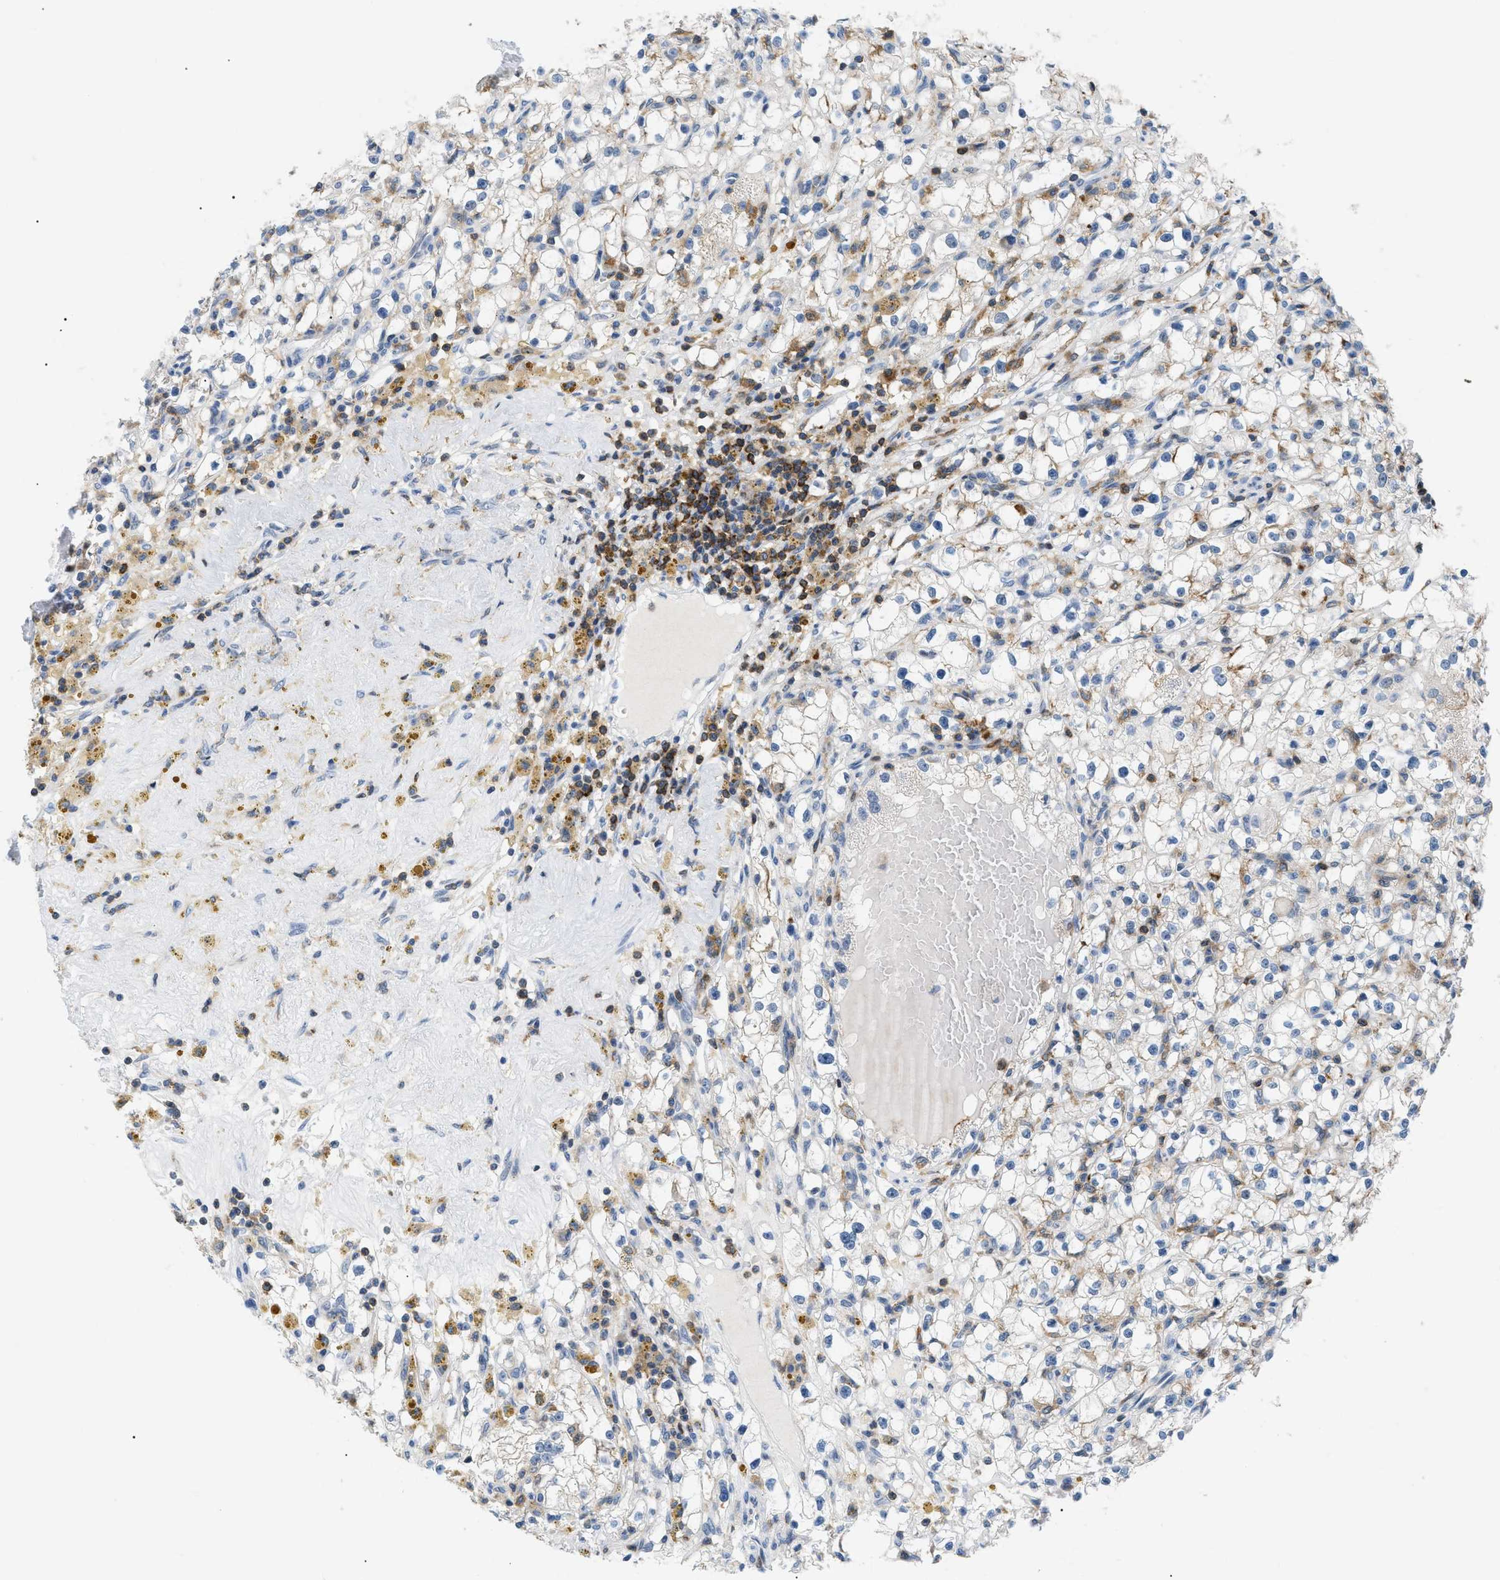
{"staining": {"intensity": "moderate", "quantity": "<25%", "location": "cytoplasmic/membranous"}, "tissue": "renal cancer", "cell_type": "Tumor cells", "image_type": "cancer", "snomed": [{"axis": "morphology", "description": "Adenocarcinoma, NOS"}, {"axis": "topography", "description": "Kidney"}], "caption": "Human renal cancer stained for a protein (brown) shows moderate cytoplasmic/membranous positive positivity in approximately <25% of tumor cells.", "gene": "INPP5D", "patient": {"sex": "male", "age": 56}}